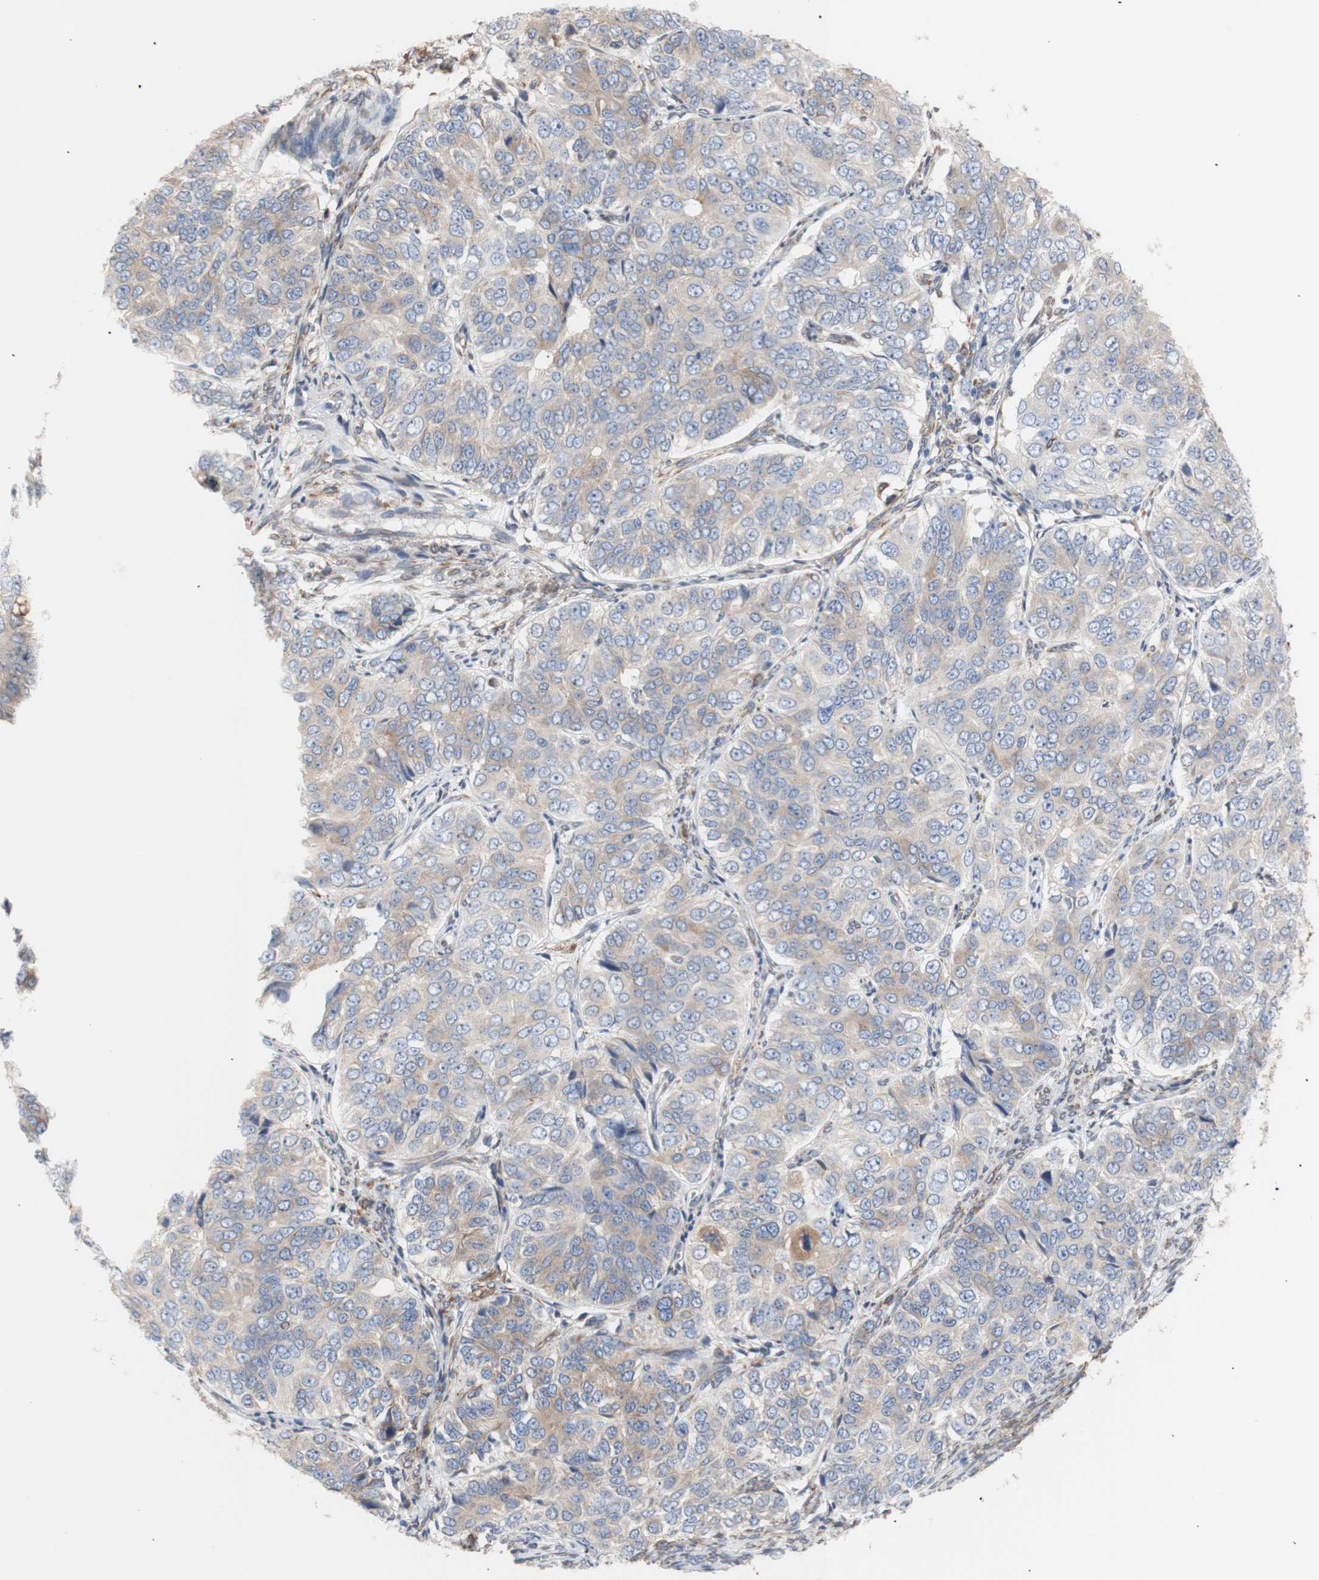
{"staining": {"intensity": "weak", "quantity": ">75%", "location": "cytoplasmic/membranous"}, "tissue": "ovarian cancer", "cell_type": "Tumor cells", "image_type": "cancer", "snomed": [{"axis": "morphology", "description": "Carcinoma, endometroid"}, {"axis": "topography", "description": "Ovary"}], "caption": "A histopathology image of human ovarian cancer (endometroid carcinoma) stained for a protein exhibits weak cytoplasmic/membranous brown staining in tumor cells. The staining was performed using DAB, with brown indicating positive protein expression. Nuclei are stained blue with hematoxylin.", "gene": "ERLIN1", "patient": {"sex": "female", "age": 51}}